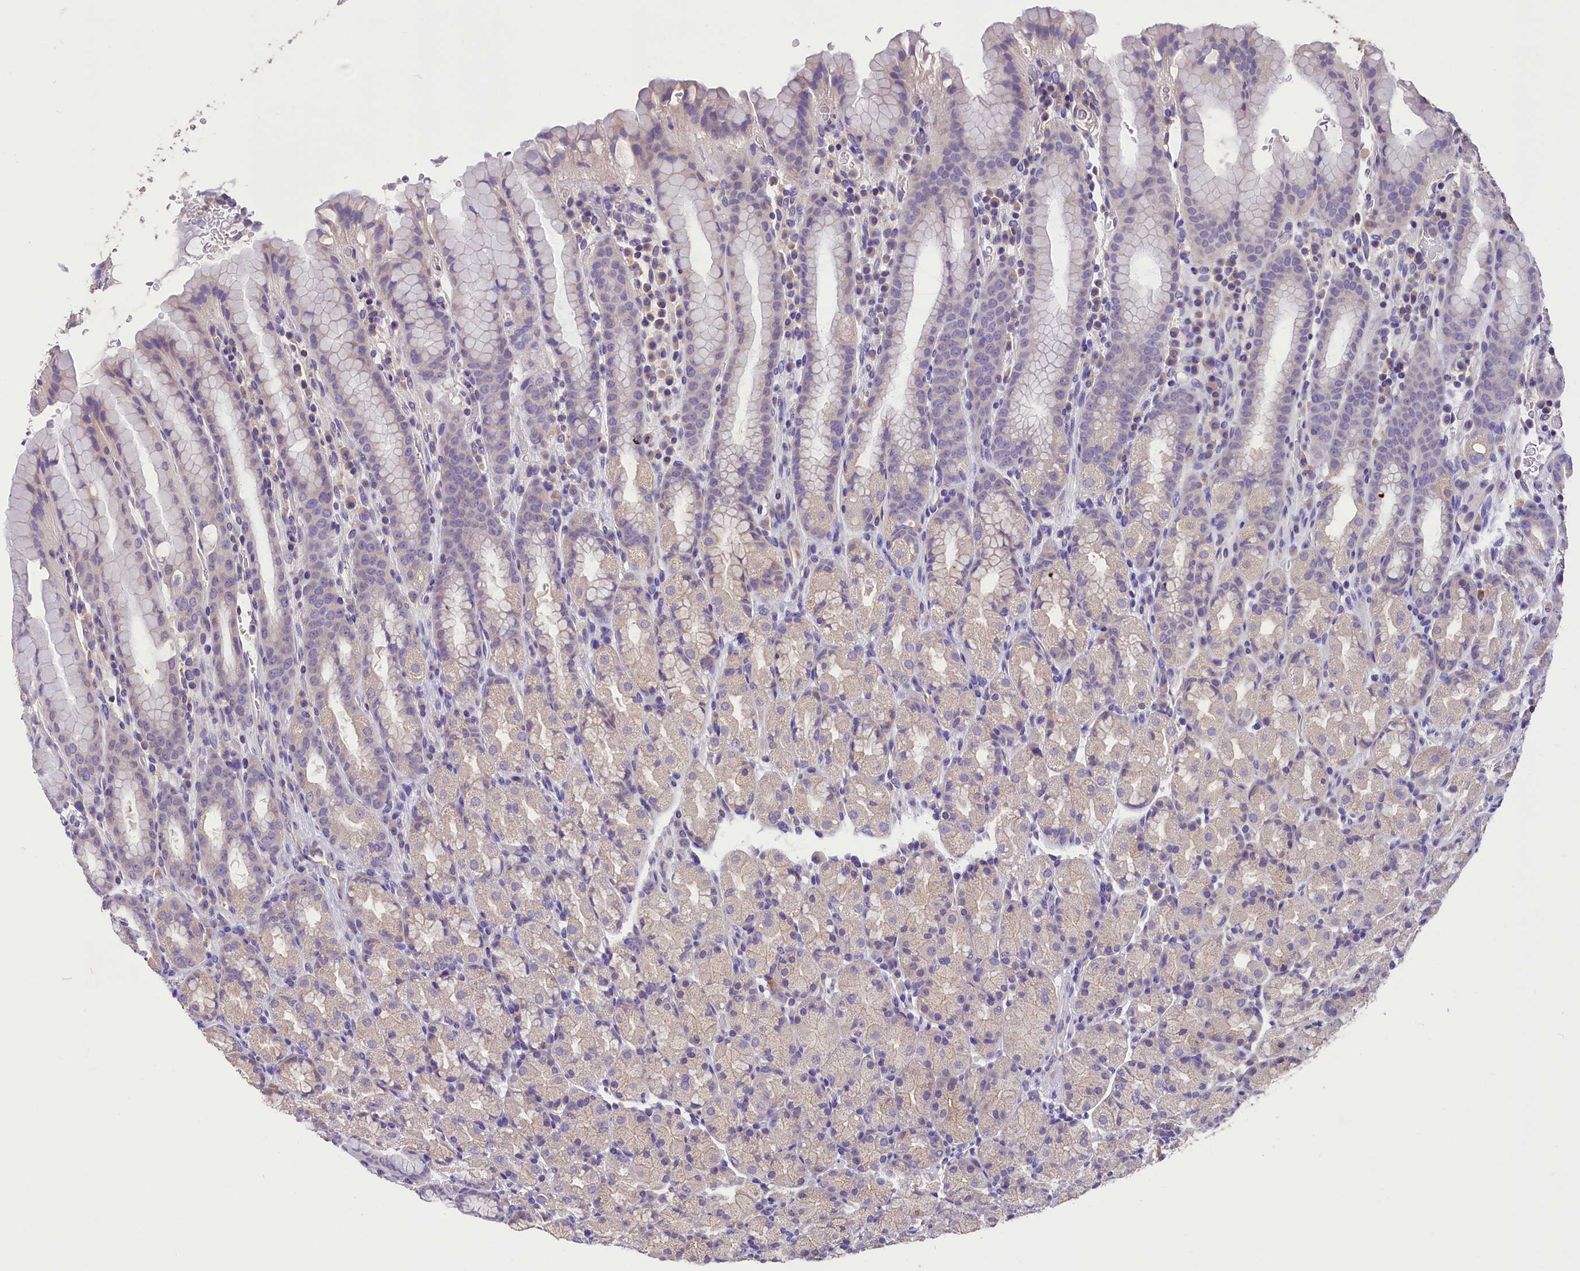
{"staining": {"intensity": "weak", "quantity": "25%-75%", "location": "cytoplasmic/membranous"}, "tissue": "stomach", "cell_type": "Glandular cells", "image_type": "normal", "snomed": [{"axis": "morphology", "description": "Normal tissue, NOS"}, {"axis": "topography", "description": "Stomach, upper"}, {"axis": "topography", "description": "Stomach, lower"}, {"axis": "topography", "description": "Small intestine"}], "caption": "Stomach stained with DAB (3,3'-diaminobenzidine) IHC exhibits low levels of weak cytoplasmic/membranous positivity in about 25%-75% of glandular cells.", "gene": "AP3B2", "patient": {"sex": "male", "age": 68}}